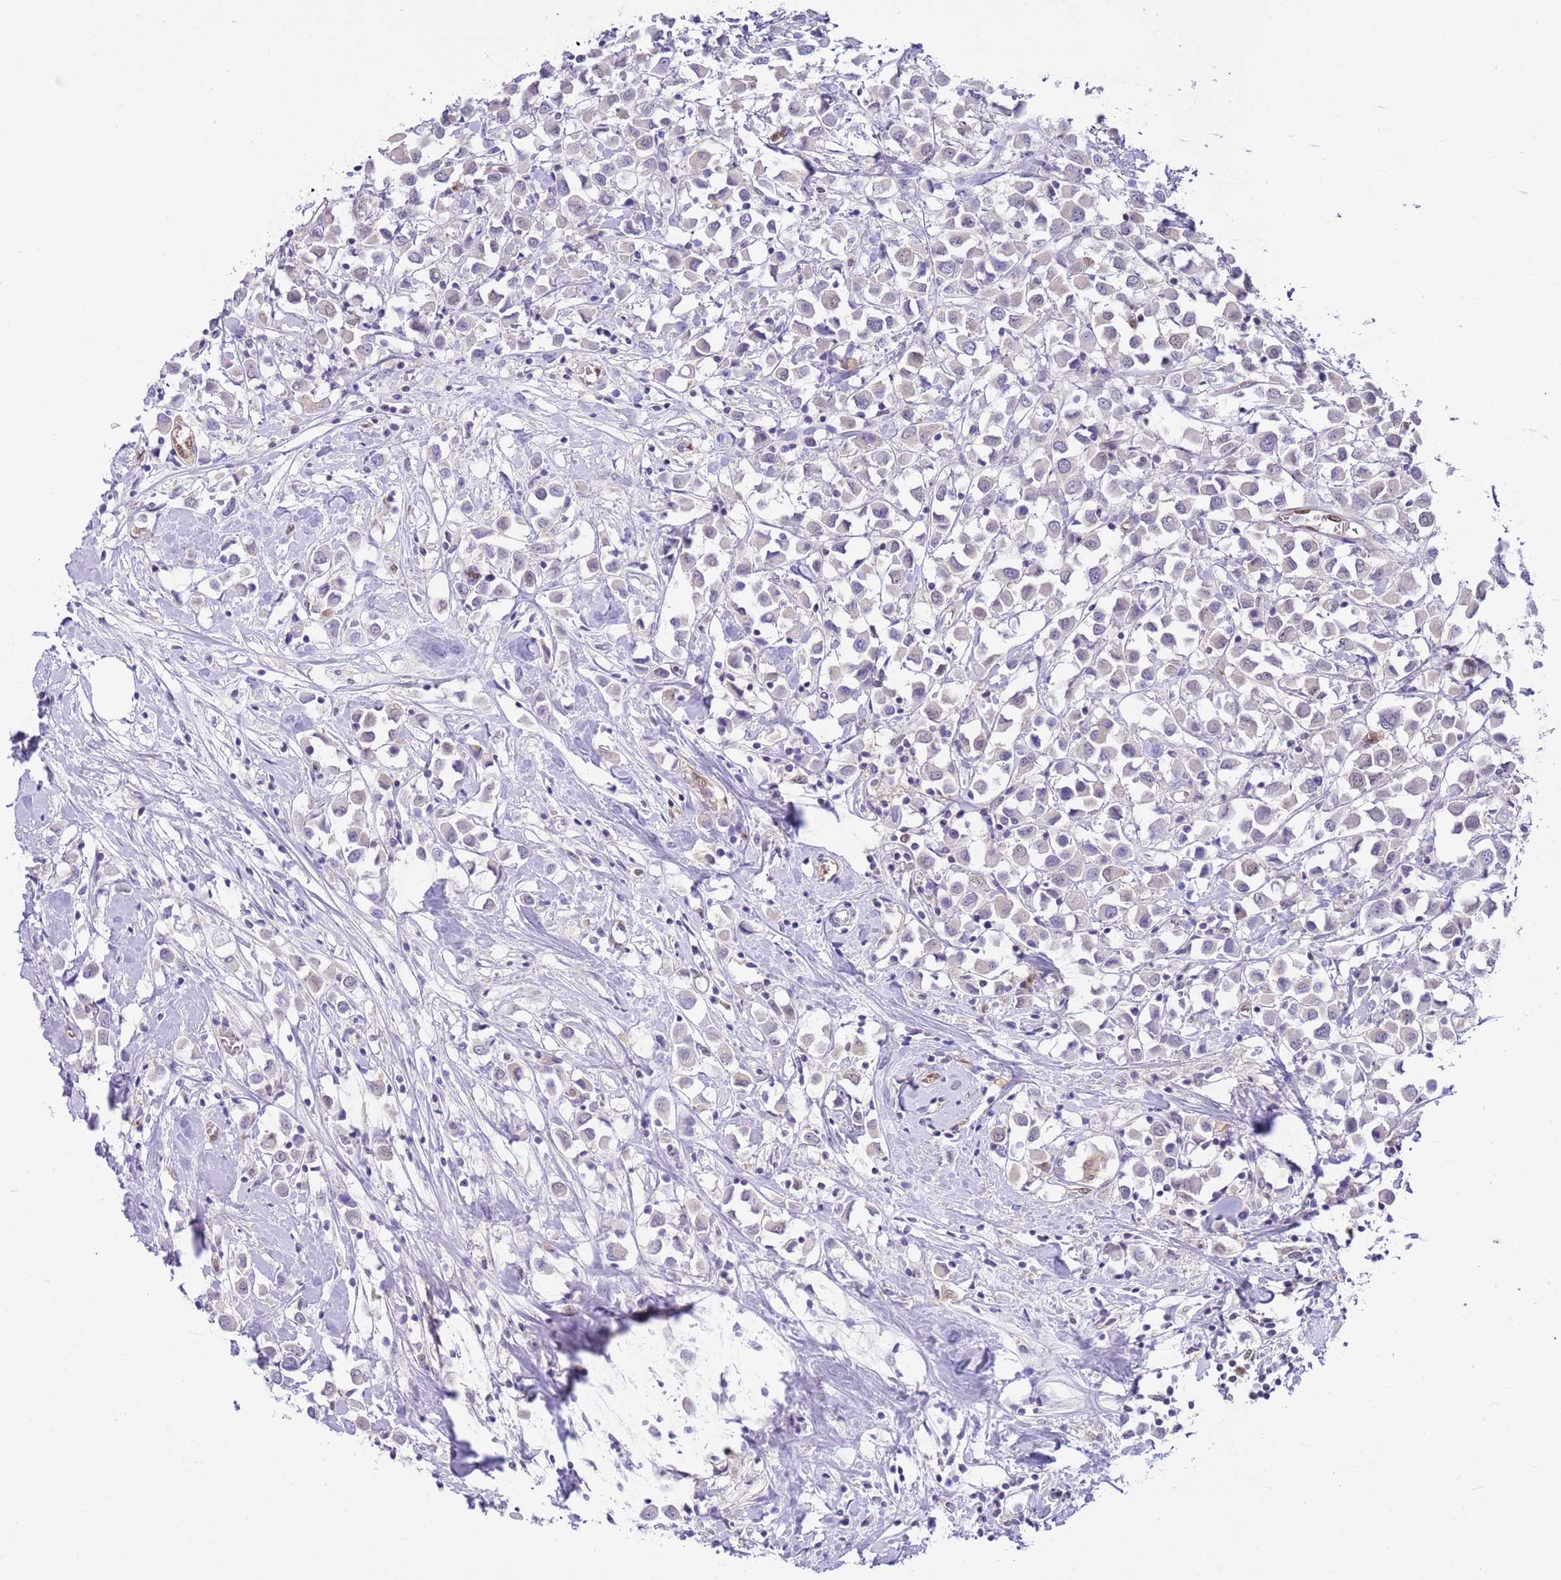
{"staining": {"intensity": "negative", "quantity": "none", "location": "none"}, "tissue": "breast cancer", "cell_type": "Tumor cells", "image_type": "cancer", "snomed": [{"axis": "morphology", "description": "Duct carcinoma"}, {"axis": "topography", "description": "Breast"}], "caption": "Tumor cells show no significant protein expression in breast intraductal carcinoma.", "gene": "DDI2", "patient": {"sex": "female", "age": 61}}